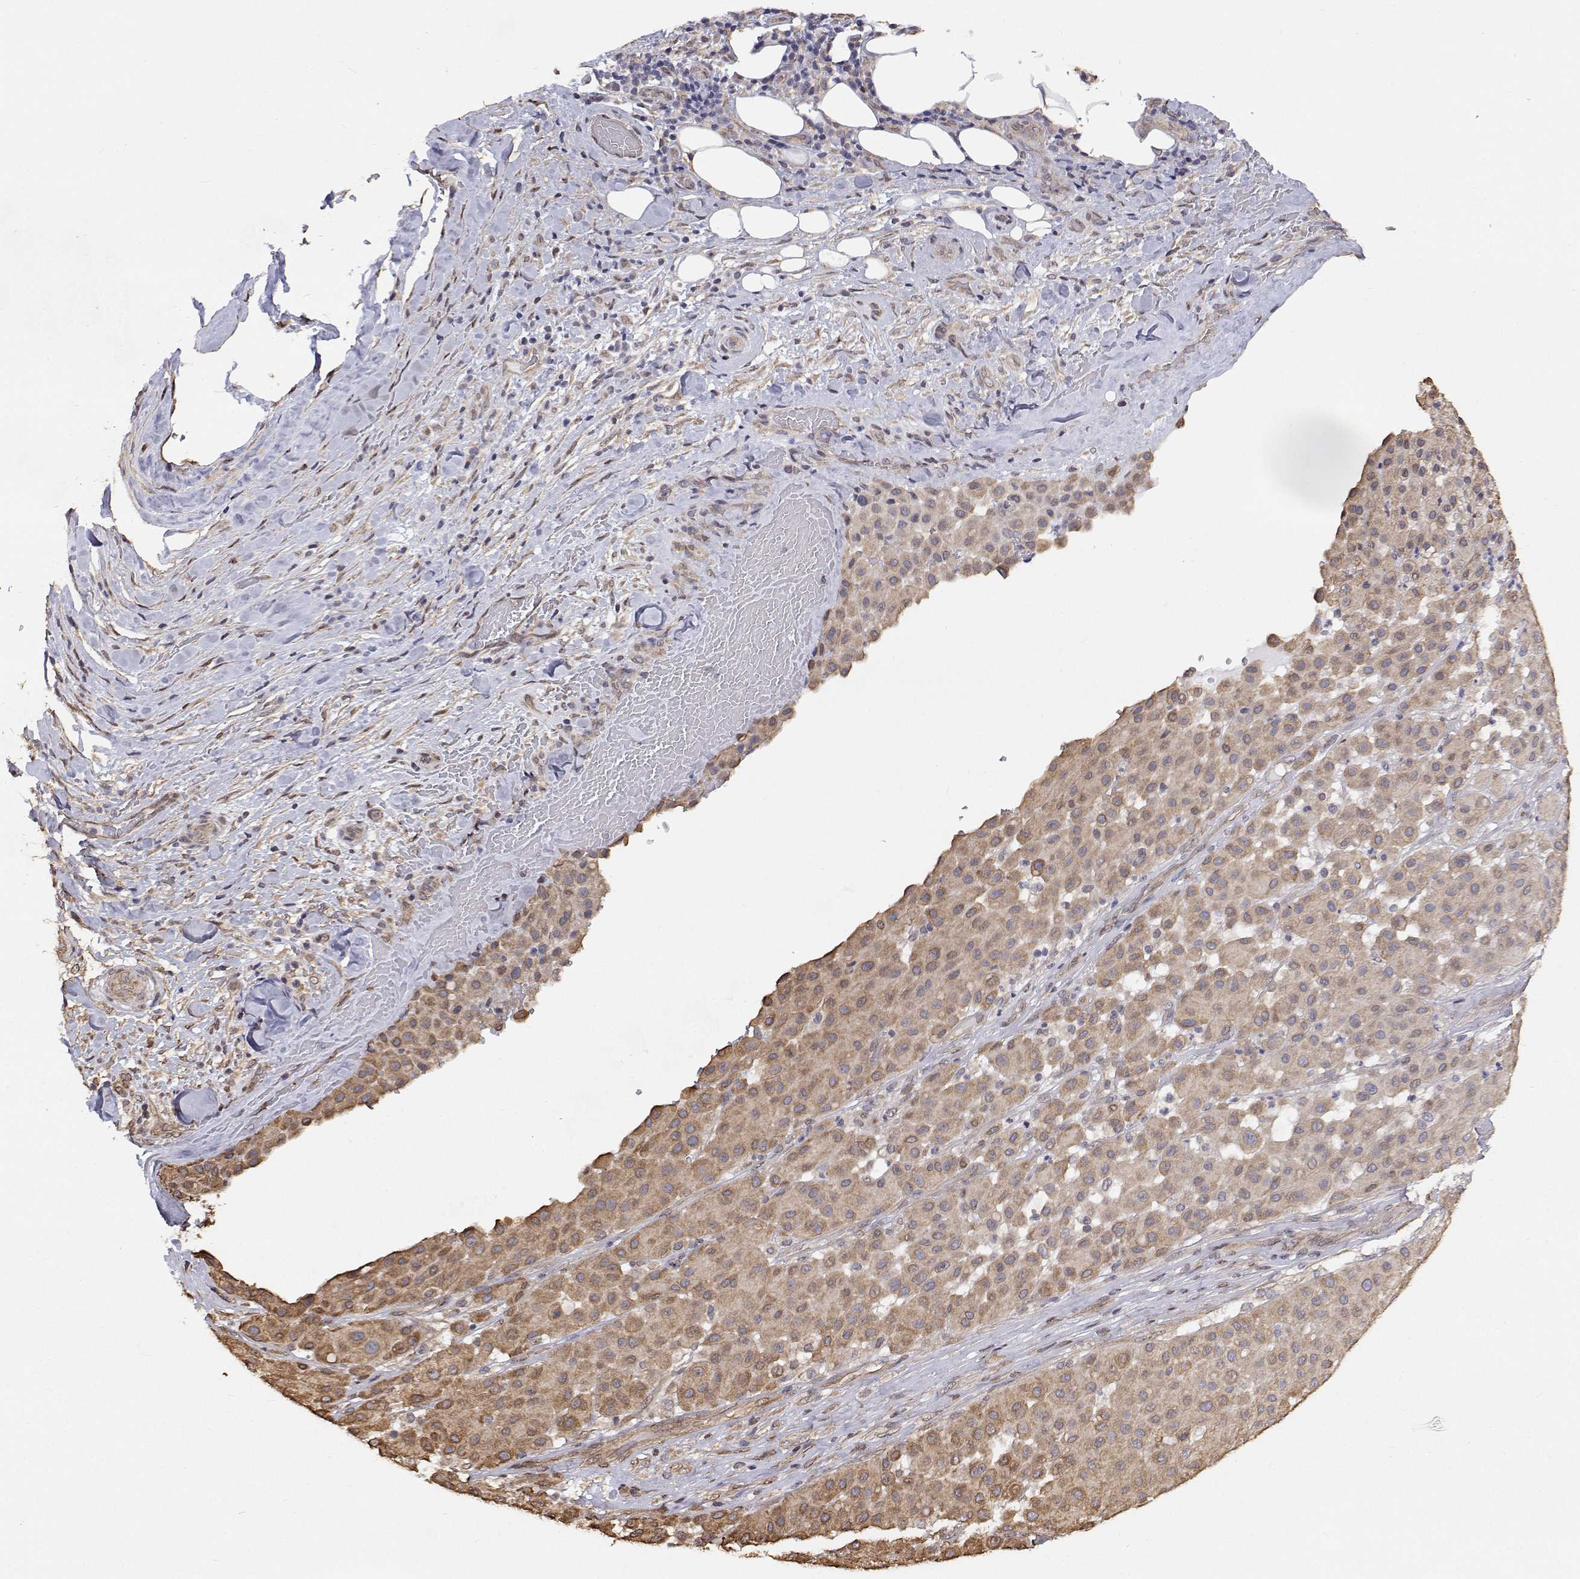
{"staining": {"intensity": "weak", "quantity": "25%-75%", "location": "cytoplasmic/membranous"}, "tissue": "melanoma", "cell_type": "Tumor cells", "image_type": "cancer", "snomed": [{"axis": "morphology", "description": "Malignant melanoma, Metastatic site"}, {"axis": "topography", "description": "Smooth muscle"}], "caption": "A brown stain shows weak cytoplasmic/membranous expression of a protein in malignant melanoma (metastatic site) tumor cells. The staining is performed using DAB (3,3'-diaminobenzidine) brown chromogen to label protein expression. The nuclei are counter-stained blue using hematoxylin.", "gene": "GSDMA", "patient": {"sex": "male", "age": 41}}